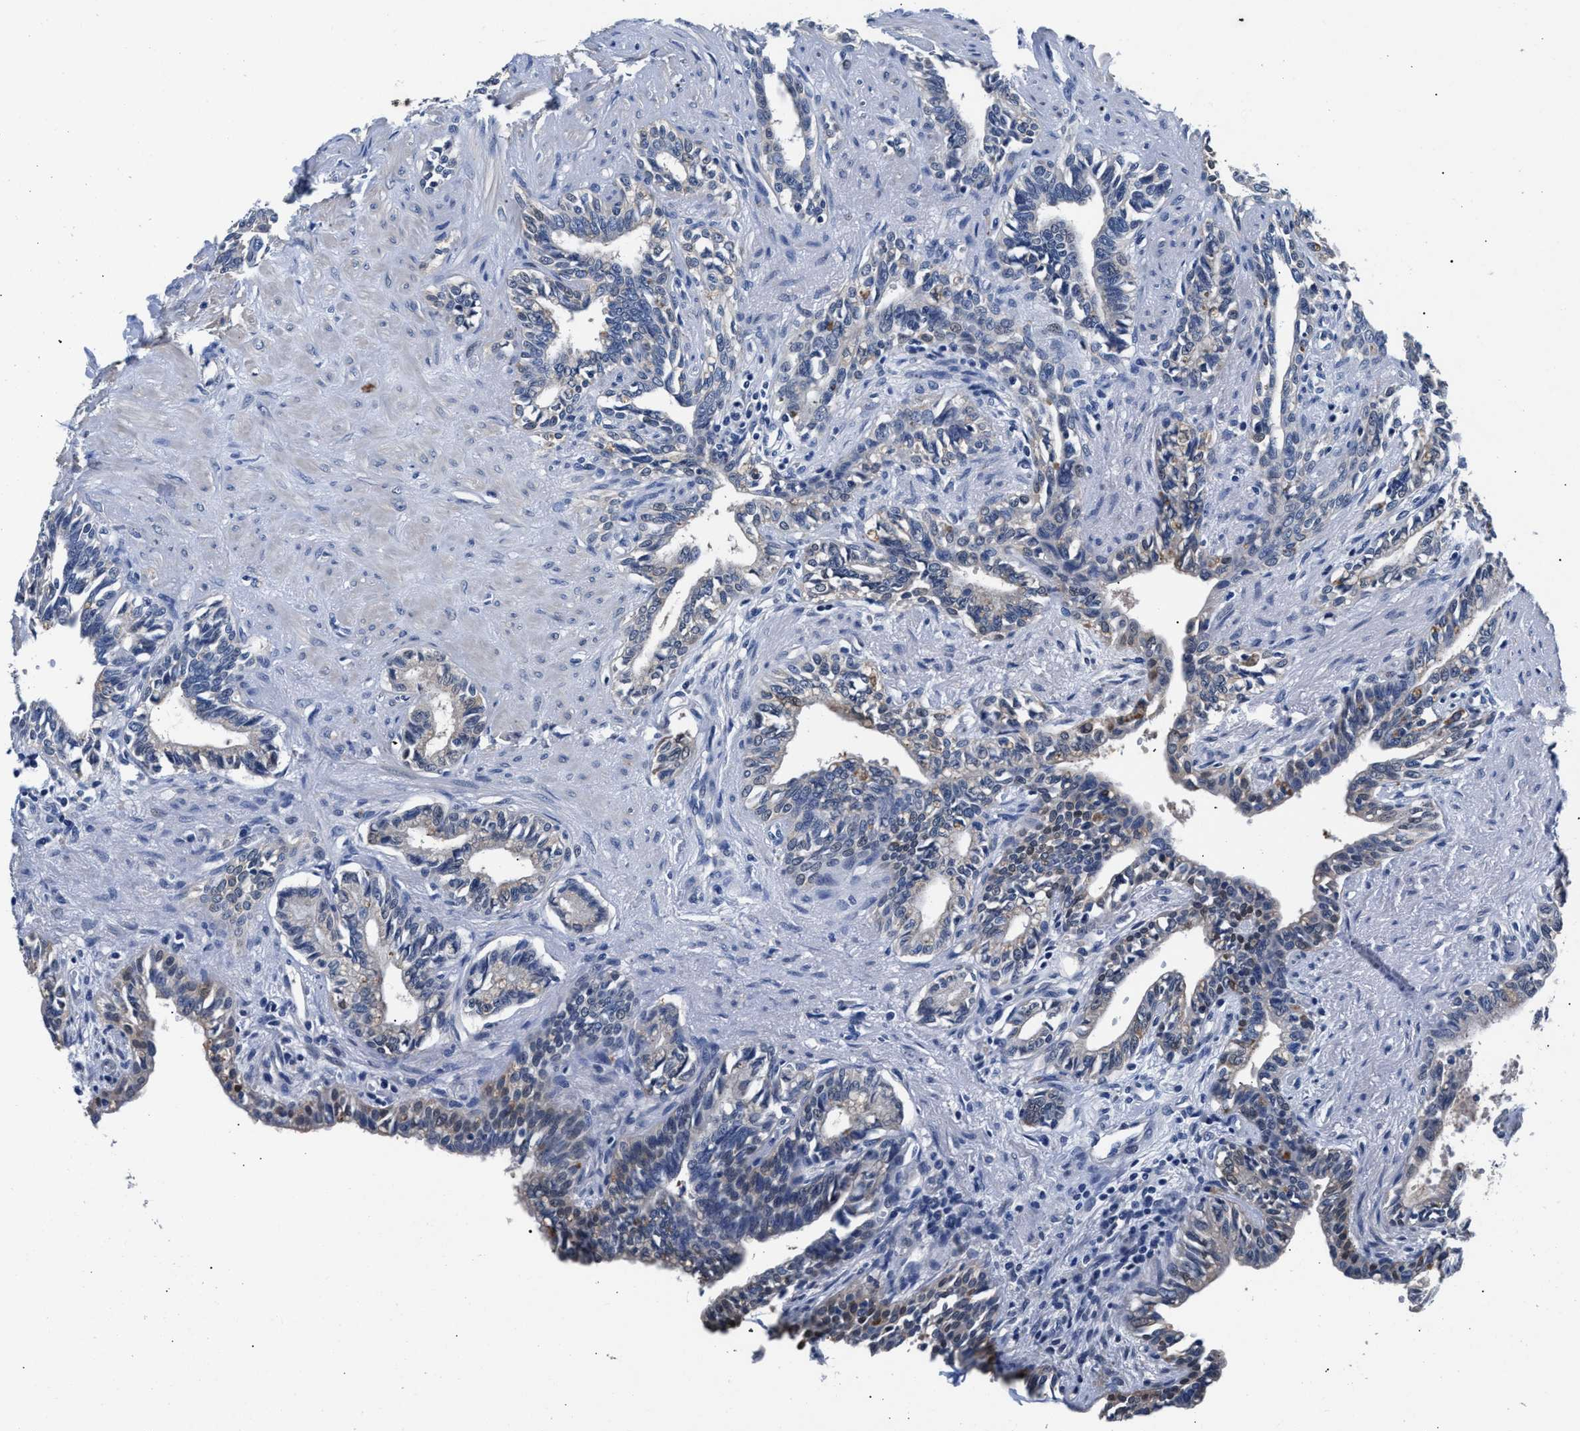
{"staining": {"intensity": "weak", "quantity": "25%-75%", "location": "cytoplasmic/membranous"}, "tissue": "seminal vesicle", "cell_type": "Glandular cells", "image_type": "normal", "snomed": [{"axis": "morphology", "description": "Normal tissue, NOS"}, {"axis": "morphology", "description": "Adenocarcinoma, High grade"}, {"axis": "topography", "description": "Prostate"}, {"axis": "topography", "description": "Seminal veicle"}], "caption": "Normal seminal vesicle was stained to show a protein in brown. There is low levels of weak cytoplasmic/membranous staining in about 25%-75% of glandular cells.", "gene": "GSTM1", "patient": {"sex": "male", "age": 55}}